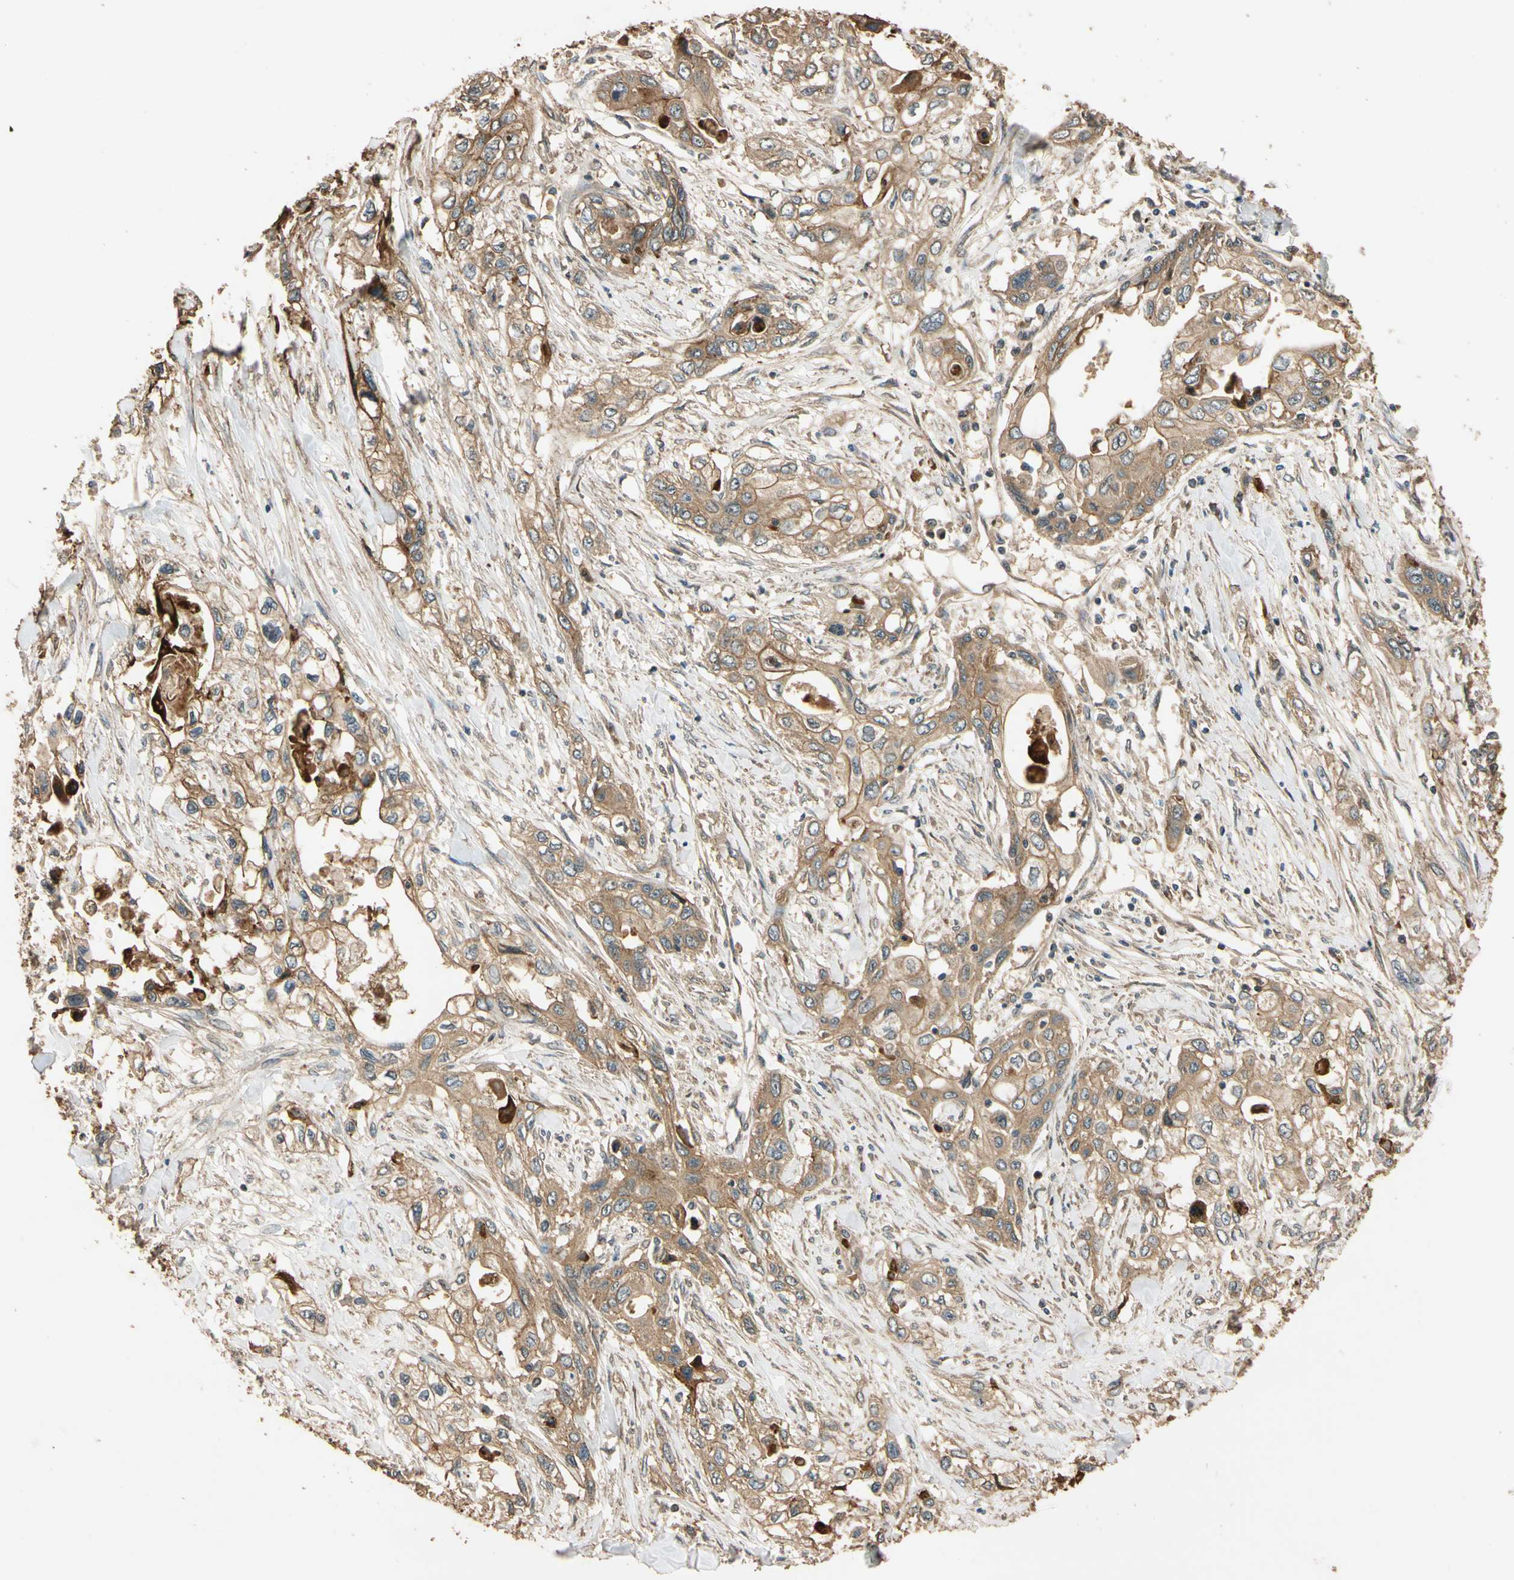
{"staining": {"intensity": "moderate", "quantity": ">75%", "location": "cytoplasmic/membranous"}, "tissue": "pancreatic cancer", "cell_type": "Tumor cells", "image_type": "cancer", "snomed": [{"axis": "morphology", "description": "Adenocarcinoma, NOS"}, {"axis": "topography", "description": "Pancreas"}], "caption": "Immunohistochemistry staining of pancreatic cancer (adenocarcinoma), which displays medium levels of moderate cytoplasmic/membranous expression in approximately >75% of tumor cells indicating moderate cytoplasmic/membranous protein staining. The staining was performed using DAB (3,3'-diaminobenzidine) (brown) for protein detection and nuclei were counterstained in hematoxylin (blue).", "gene": "MGRN1", "patient": {"sex": "female", "age": 70}}